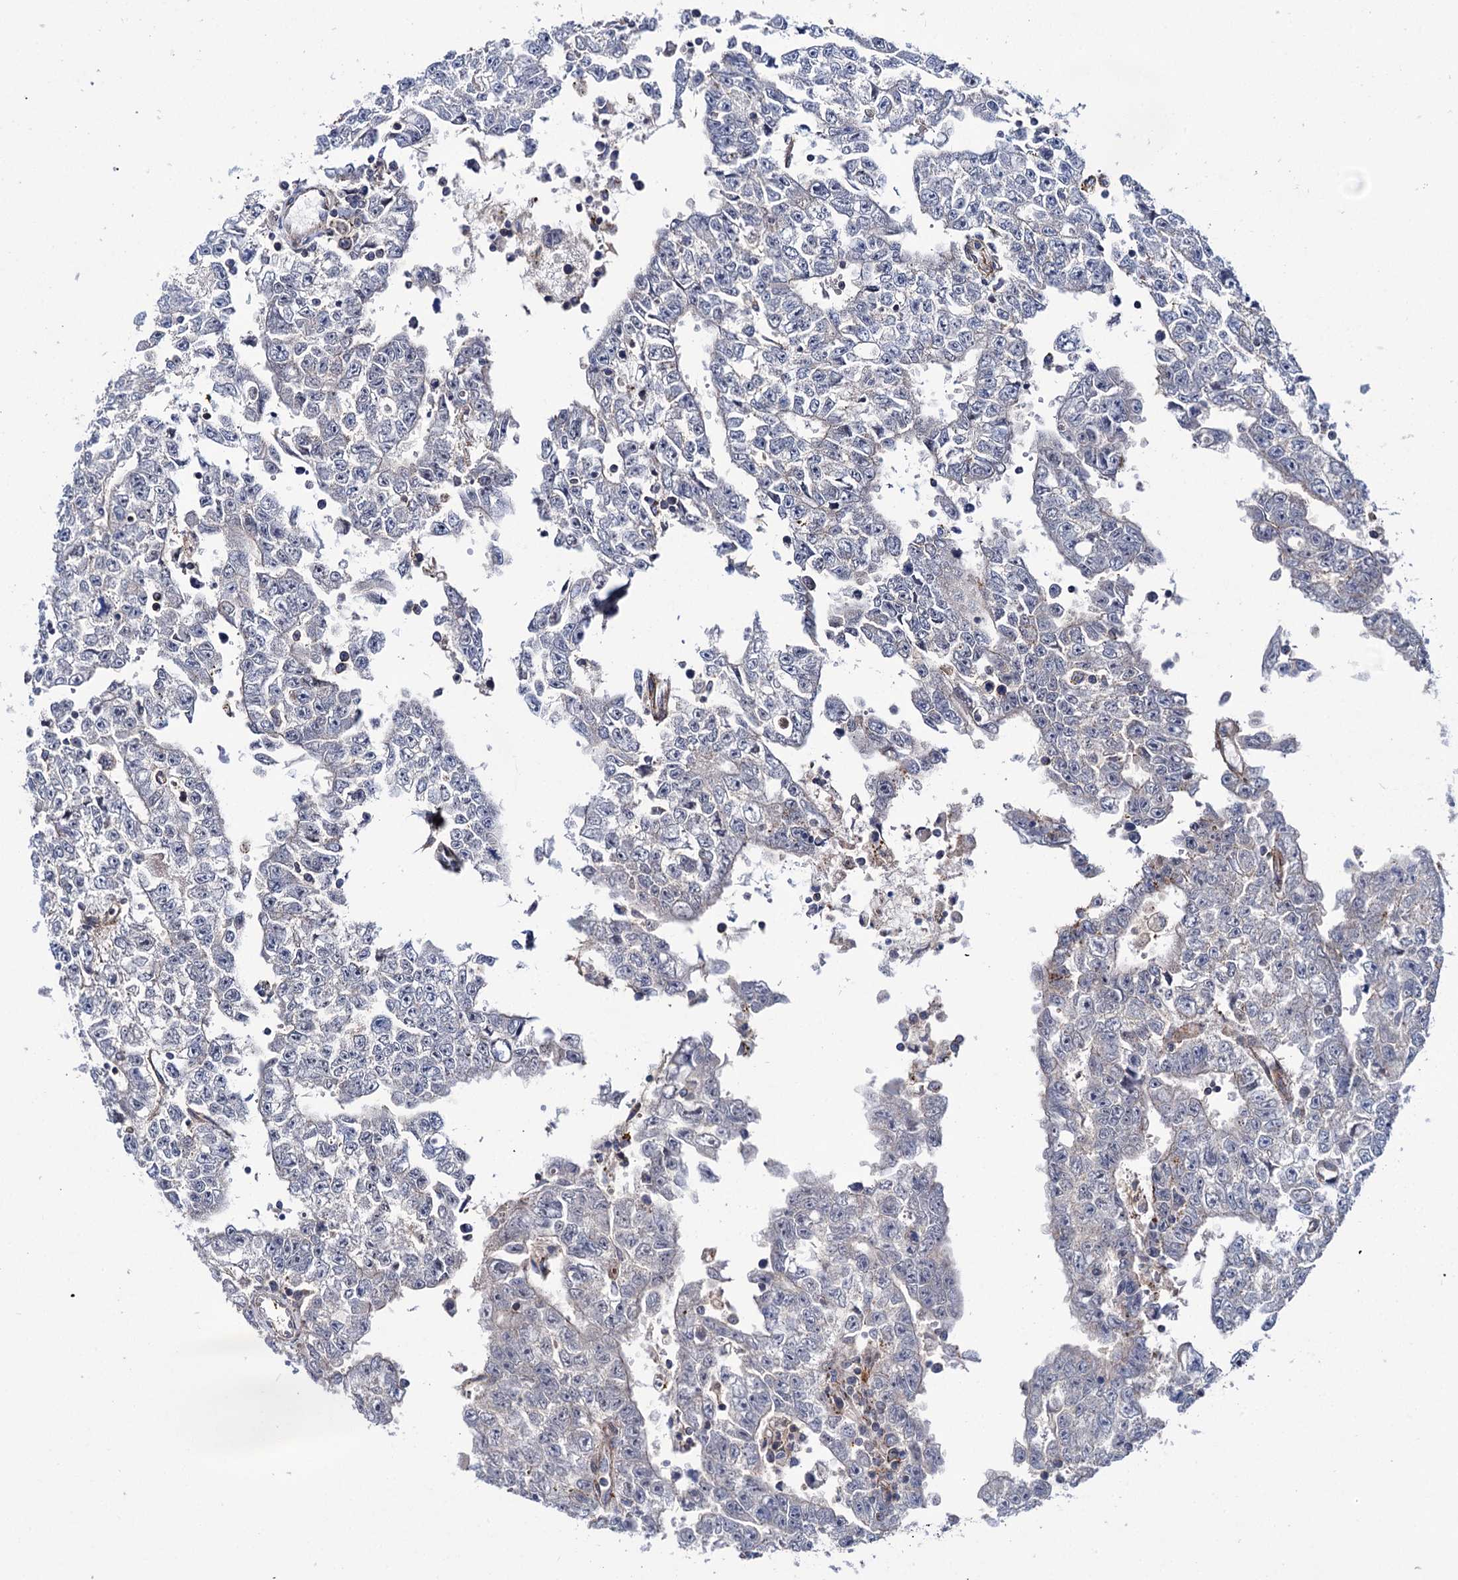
{"staining": {"intensity": "moderate", "quantity": "<25%", "location": "cytoplasmic/membranous"}, "tissue": "testis cancer", "cell_type": "Tumor cells", "image_type": "cancer", "snomed": [{"axis": "morphology", "description": "Carcinoma, Embryonal, NOS"}, {"axis": "topography", "description": "Testis"}], "caption": "A micrograph of human testis embryonal carcinoma stained for a protein reveals moderate cytoplasmic/membranous brown staining in tumor cells.", "gene": "DEF6", "patient": {"sex": "male", "age": 25}}